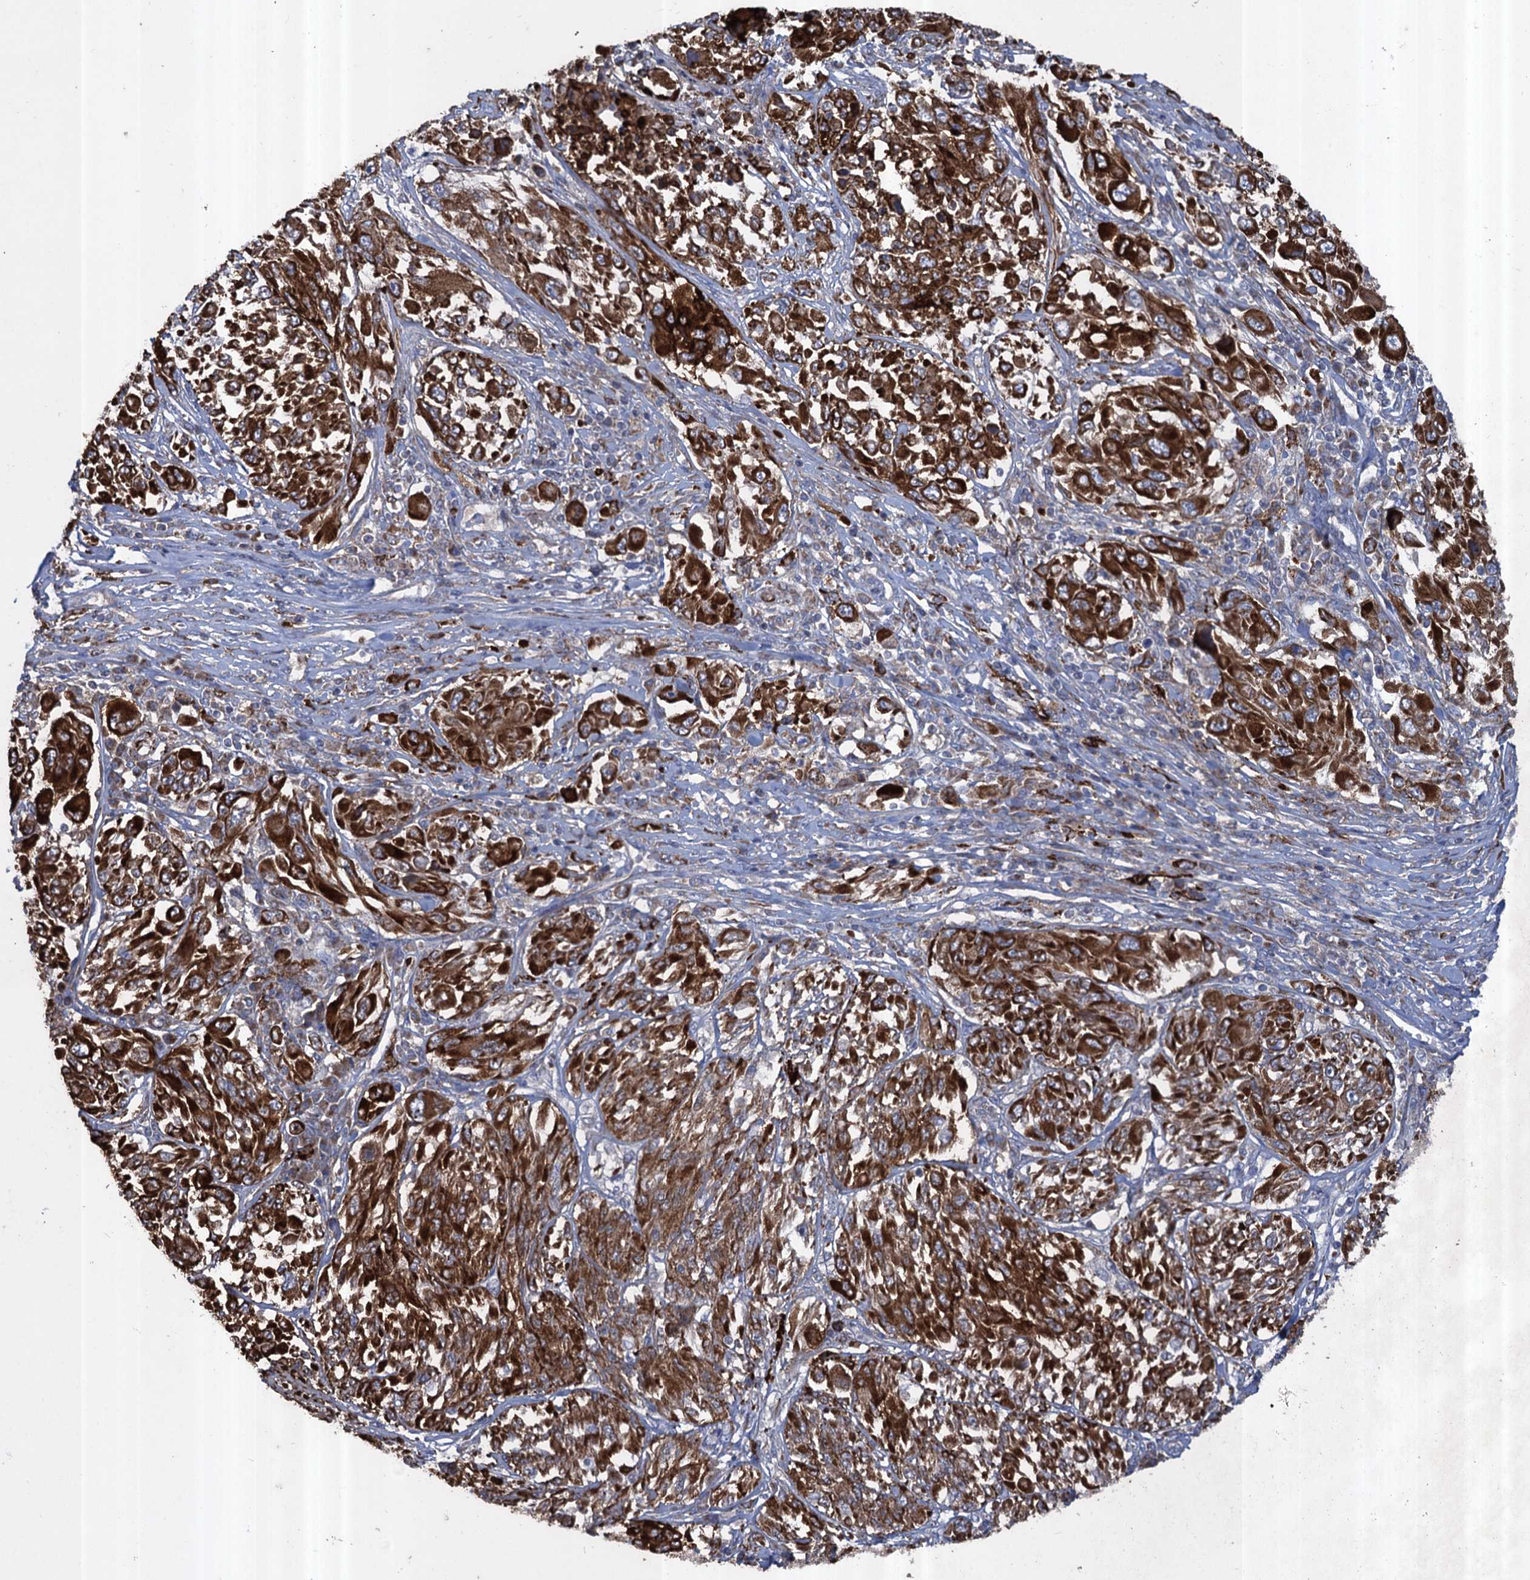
{"staining": {"intensity": "strong", "quantity": ">75%", "location": "cytoplasmic/membranous"}, "tissue": "melanoma", "cell_type": "Tumor cells", "image_type": "cancer", "snomed": [{"axis": "morphology", "description": "Malignant melanoma, NOS"}, {"axis": "topography", "description": "Skin"}], "caption": "Strong cytoplasmic/membranous protein staining is present in approximately >75% of tumor cells in malignant melanoma. (Brightfield microscopy of DAB IHC at high magnification).", "gene": "TXNDC11", "patient": {"sex": "female", "age": 91}}